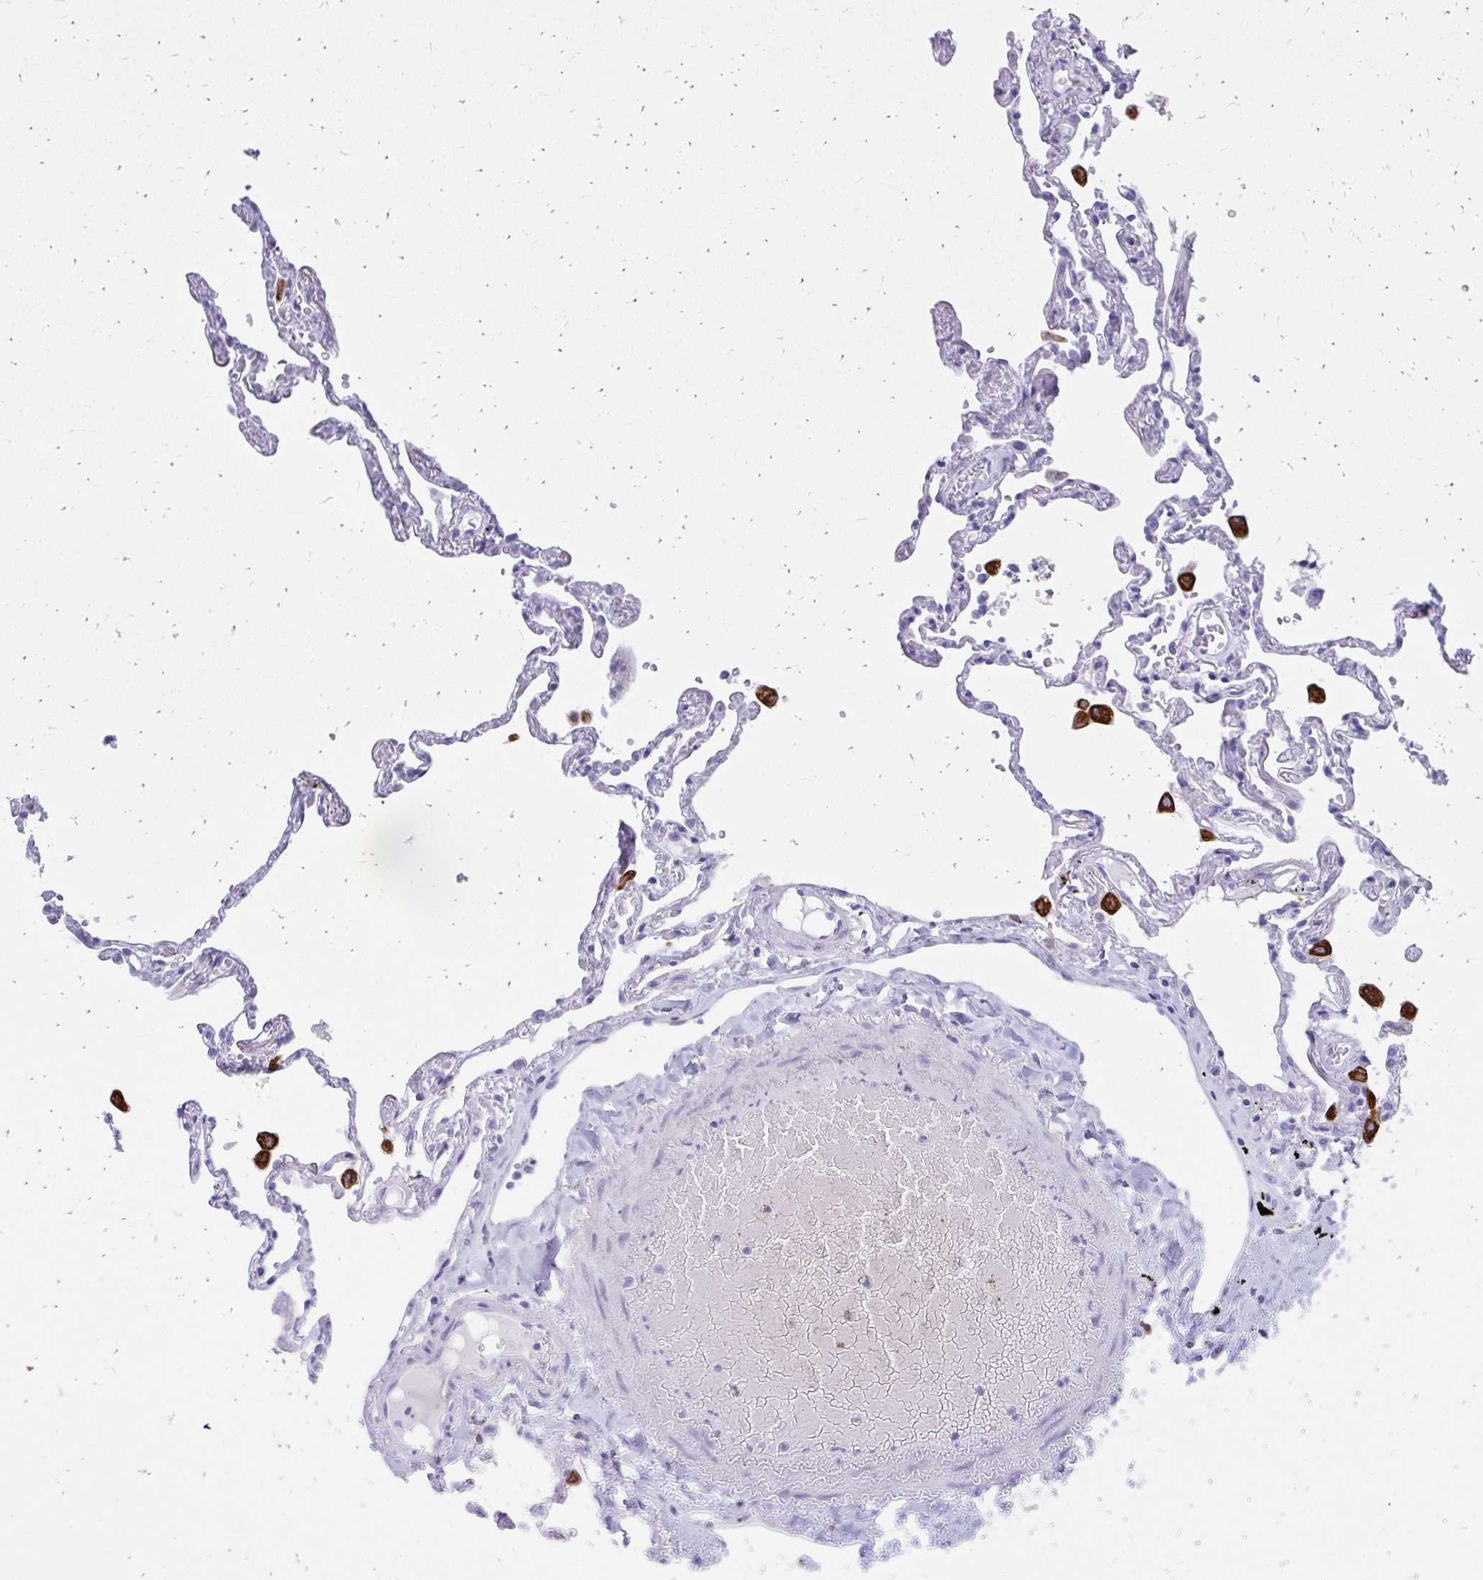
{"staining": {"intensity": "negative", "quantity": "none", "location": "none"}, "tissue": "lung", "cell_type": "Alveolar cells", "image_type": "normal", "snomed": [{"axis": "morphology", "description": "Normal tissue, NOS"}, {"axis": "topography", "description": "Lung"}], "caption": "Lung stained for a protein using immunohistochemistry displays no expression alveolar cells.", "gene": "ZNF699", "patient": {"sex": "female", "age": 67}}